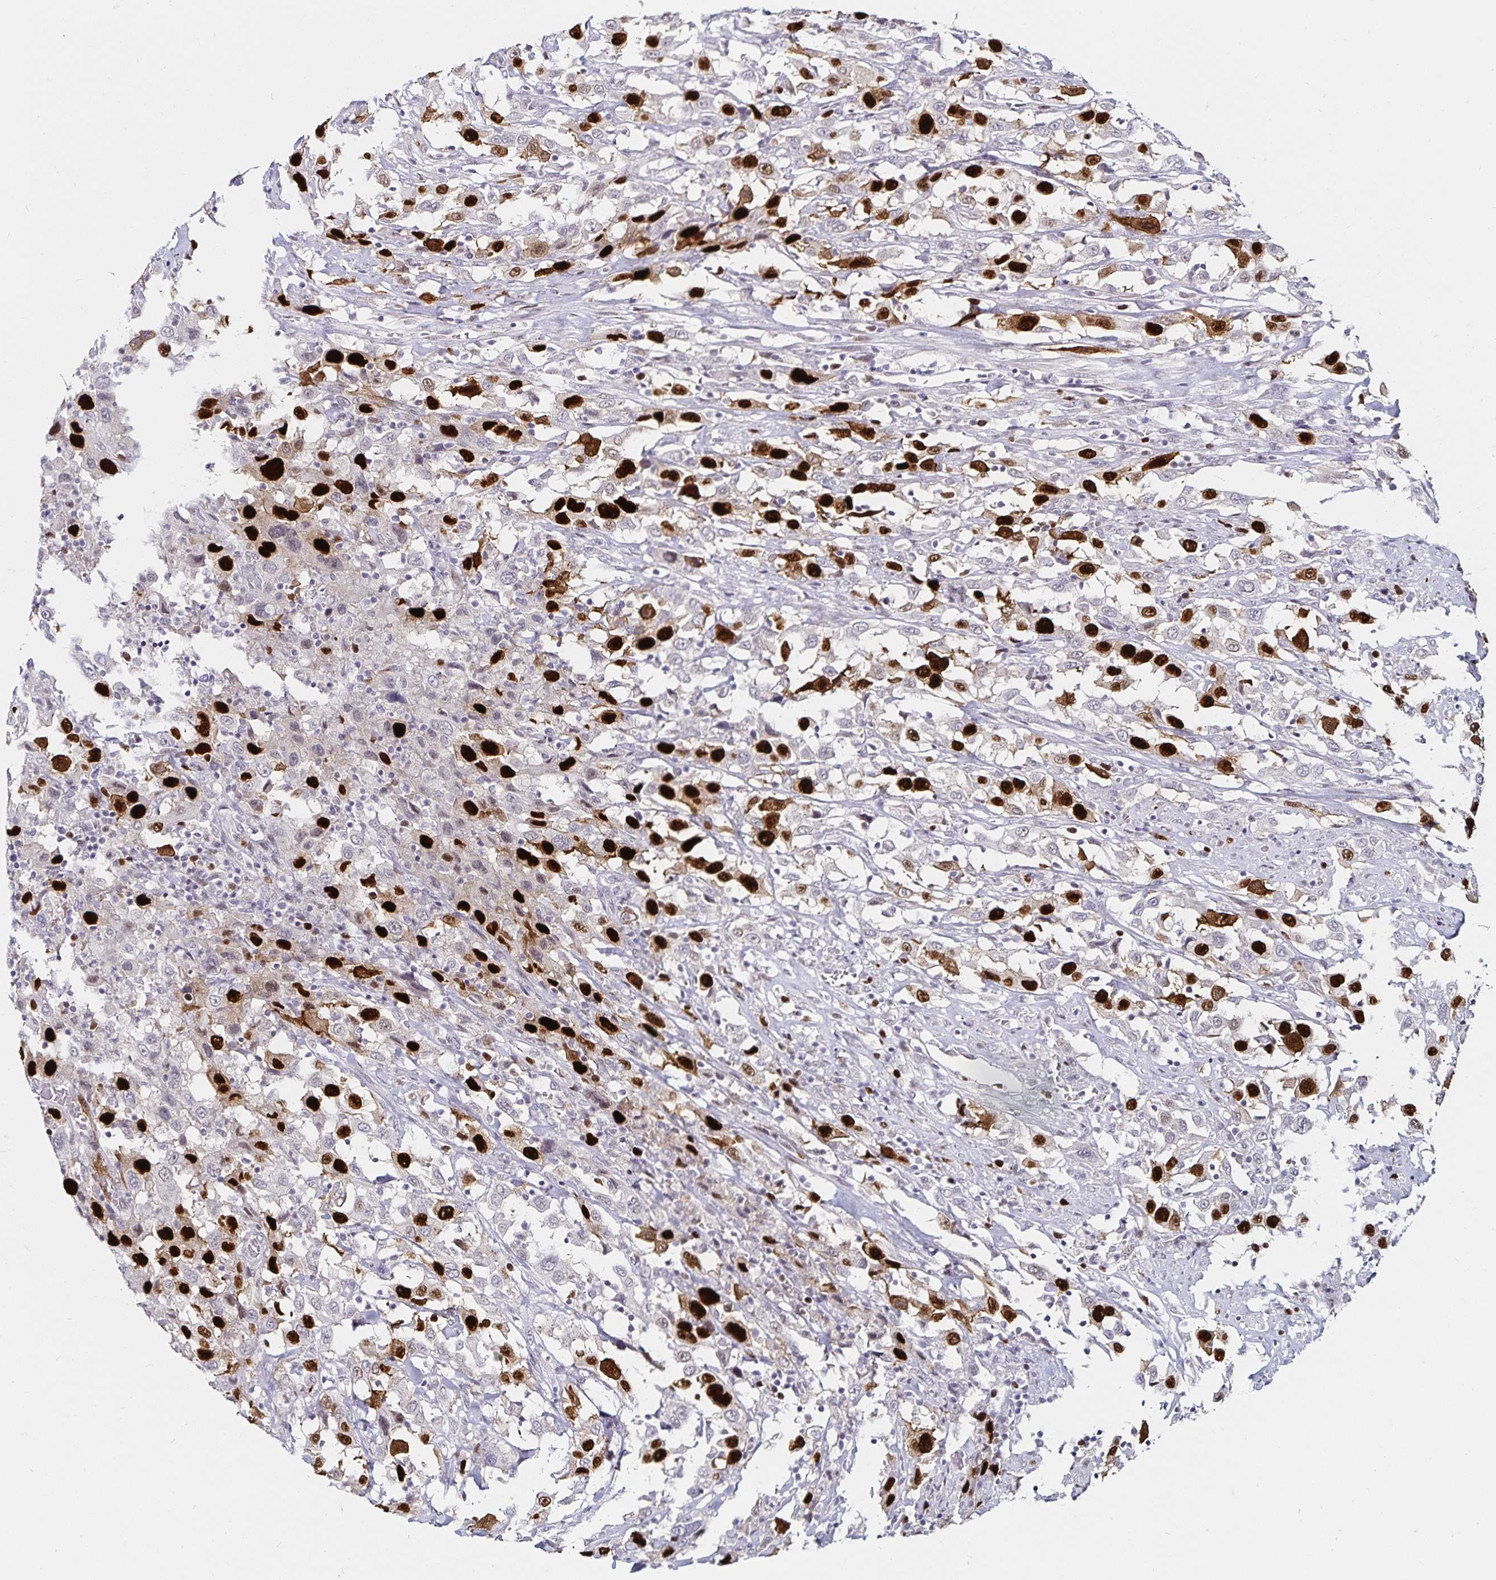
{"staining": {"intensity": "strong", "quantity": "25%-75%", "location": "nuclear"}, "tissue": "urothelial cancer", "cell_type": "Tumor cells", "image_type": "cancer", "snomed": [{"axis": "morphology", "description": "Urothelial carcinoma, High grade"}, {"axis": "topography", "description": "Urinary bladder"}], "caption": "A high amount of strong nuclear positivity is identified in about 25%-75% of tumor cells in high-grade urothelial carcinoma tissue.", "gene": "ANLN", "patient": {"sex": "male", "age": 61}}